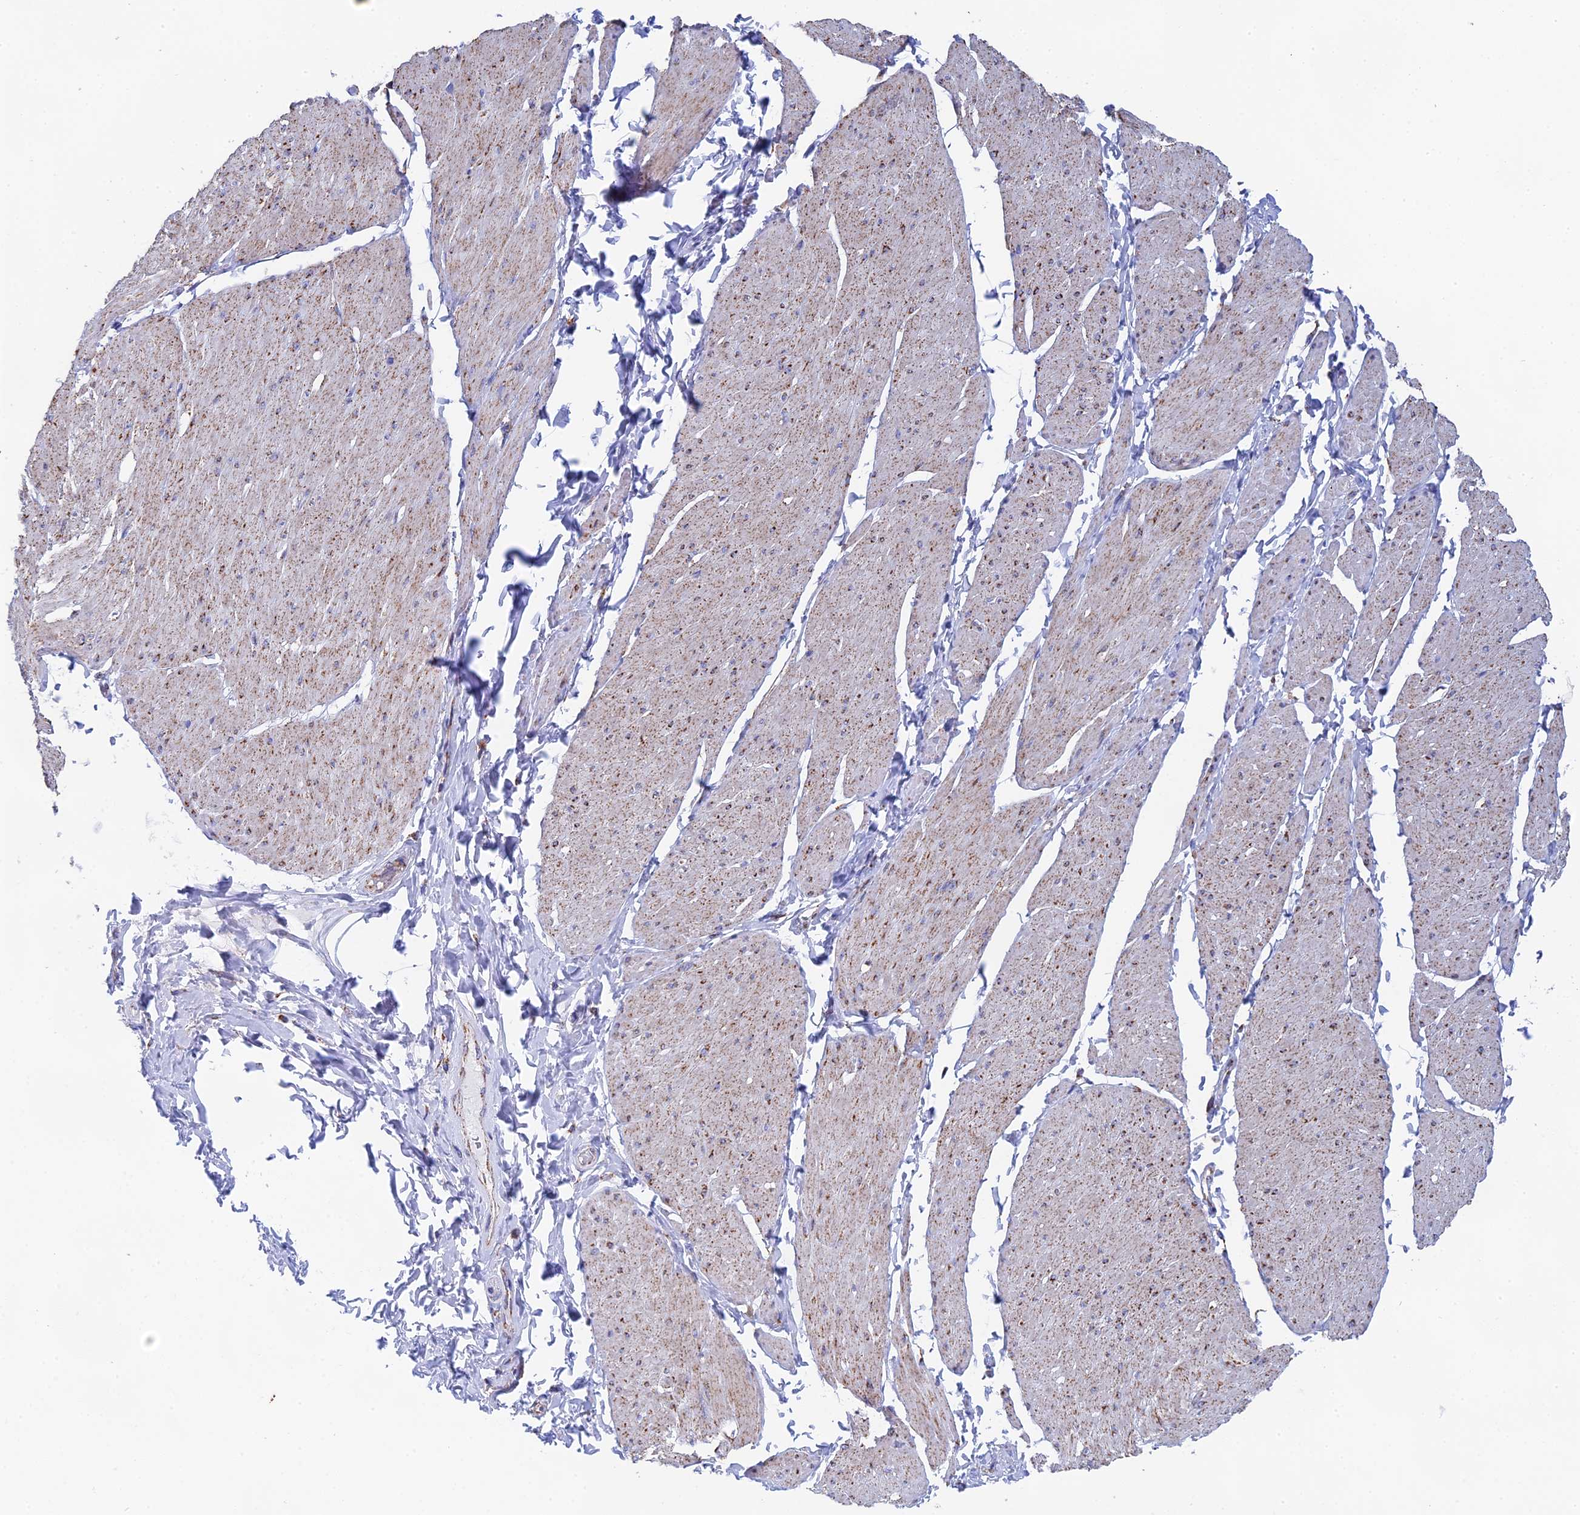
{"staining": {"intensity": "moderate", "quantity": "25%-75%", "location": "cytoplasmic/membranous"}, "tissue": "smooth muscle", "cell_type": "Smooth muscle cells", "image_type": "normal", "snomed": [{"axis": "morphology", "description": "Urothelial carcinoma, High grade"}, {"axis": "topography", "description": "Urinary bladder"}], "caption": "IHC of unremarkable smooth muscle reveals medium levels of moderate cytoplasmic/membranous positivity in about 25%-75% of smooth muscle cells.", "gene": "NDUFA5", "patient": {"sex": "male", "age": 46}}